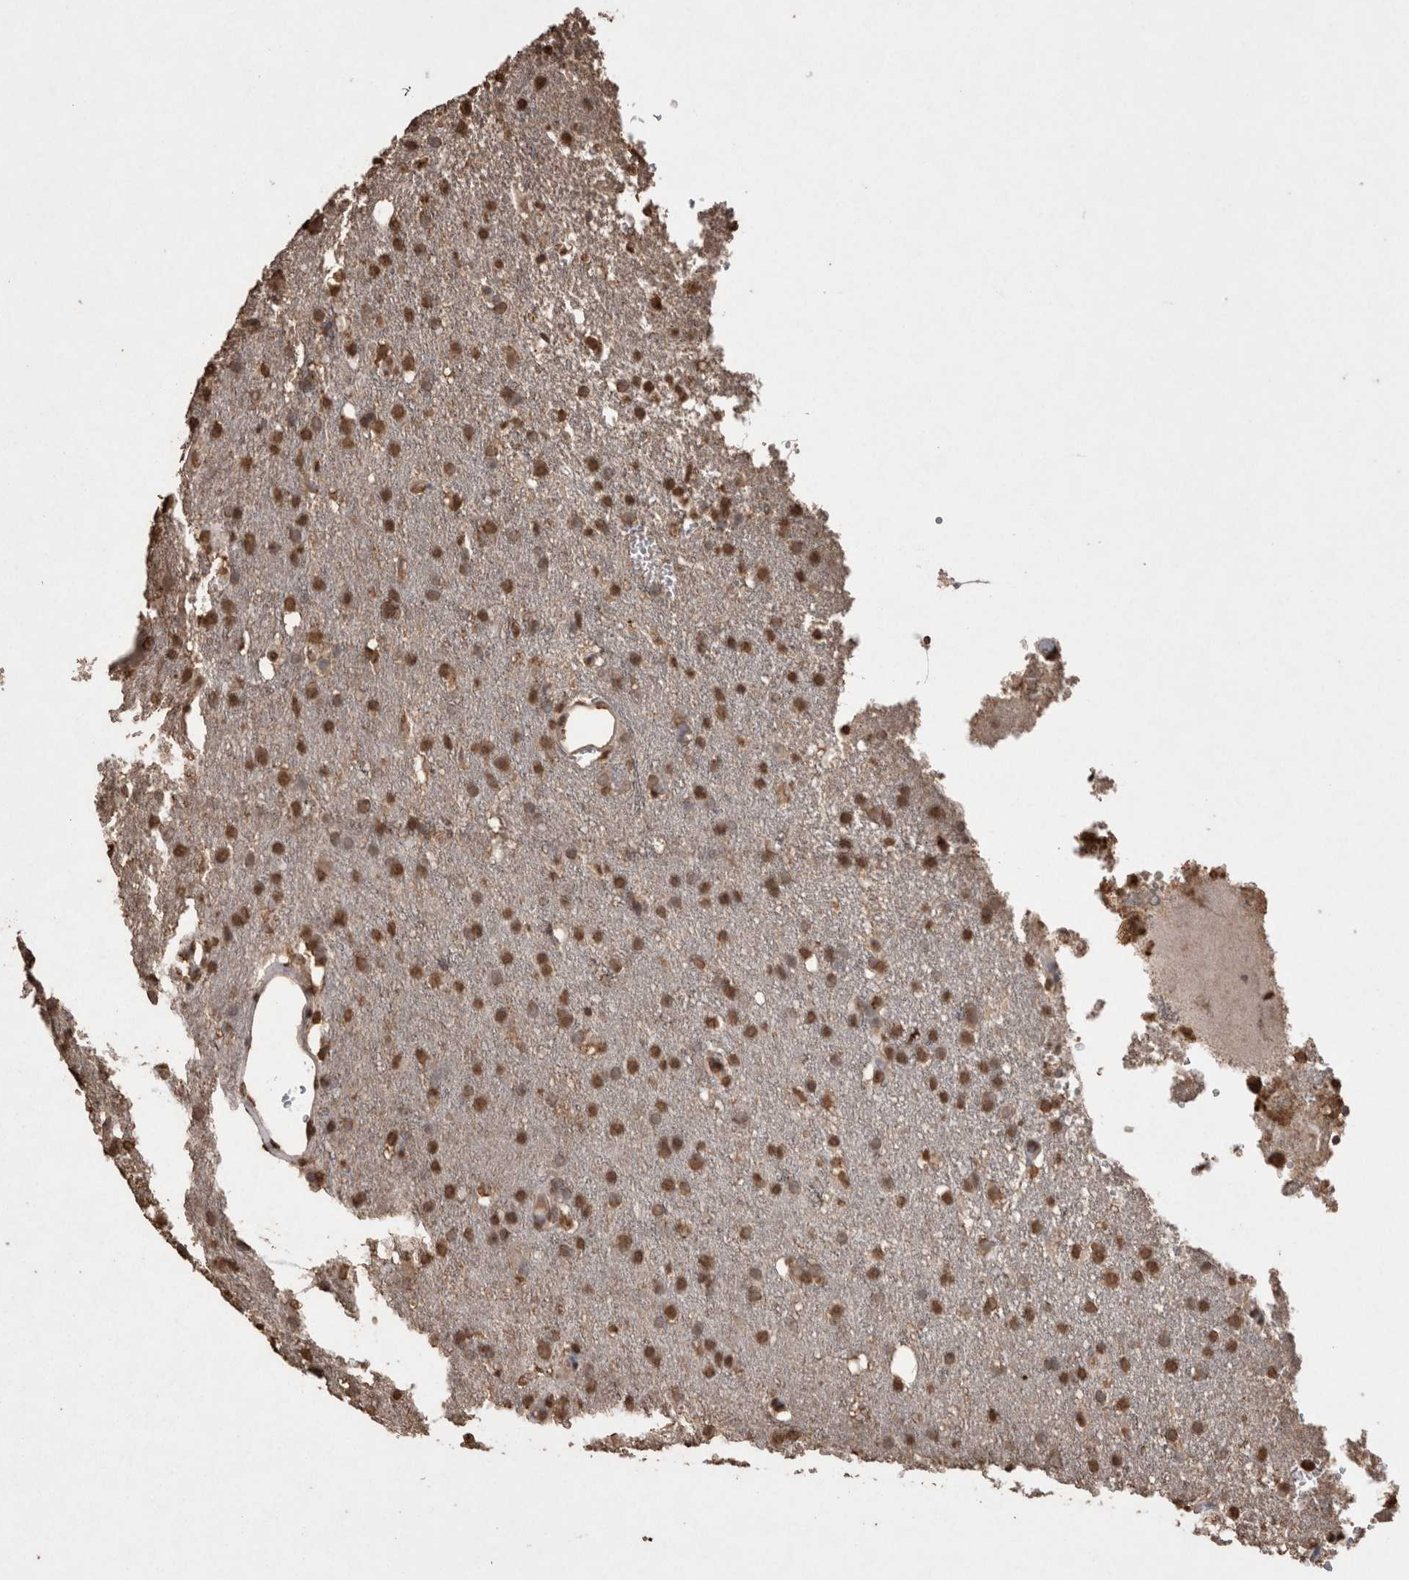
{"staining": {"intensity": "moderate", "quantity": ">75%", "location": "nuclear"}, "tissue": "glioma", "cell_type": "Tumor cells", "image_type": "cancer", "snomed": [{"axis": "morphology", "description": "Glioma, malignant, High grade"}, {"axis": "topography", "description": "Brain"}], "caption": "There is medium levels of moderate nuclear positivity in tumor cells of malignant high-grade glioma, as demonstrated by immunohistochemical staining (brown color).", "gene": "POU5F1", "patient": {"sex": "female", "age": 58}}